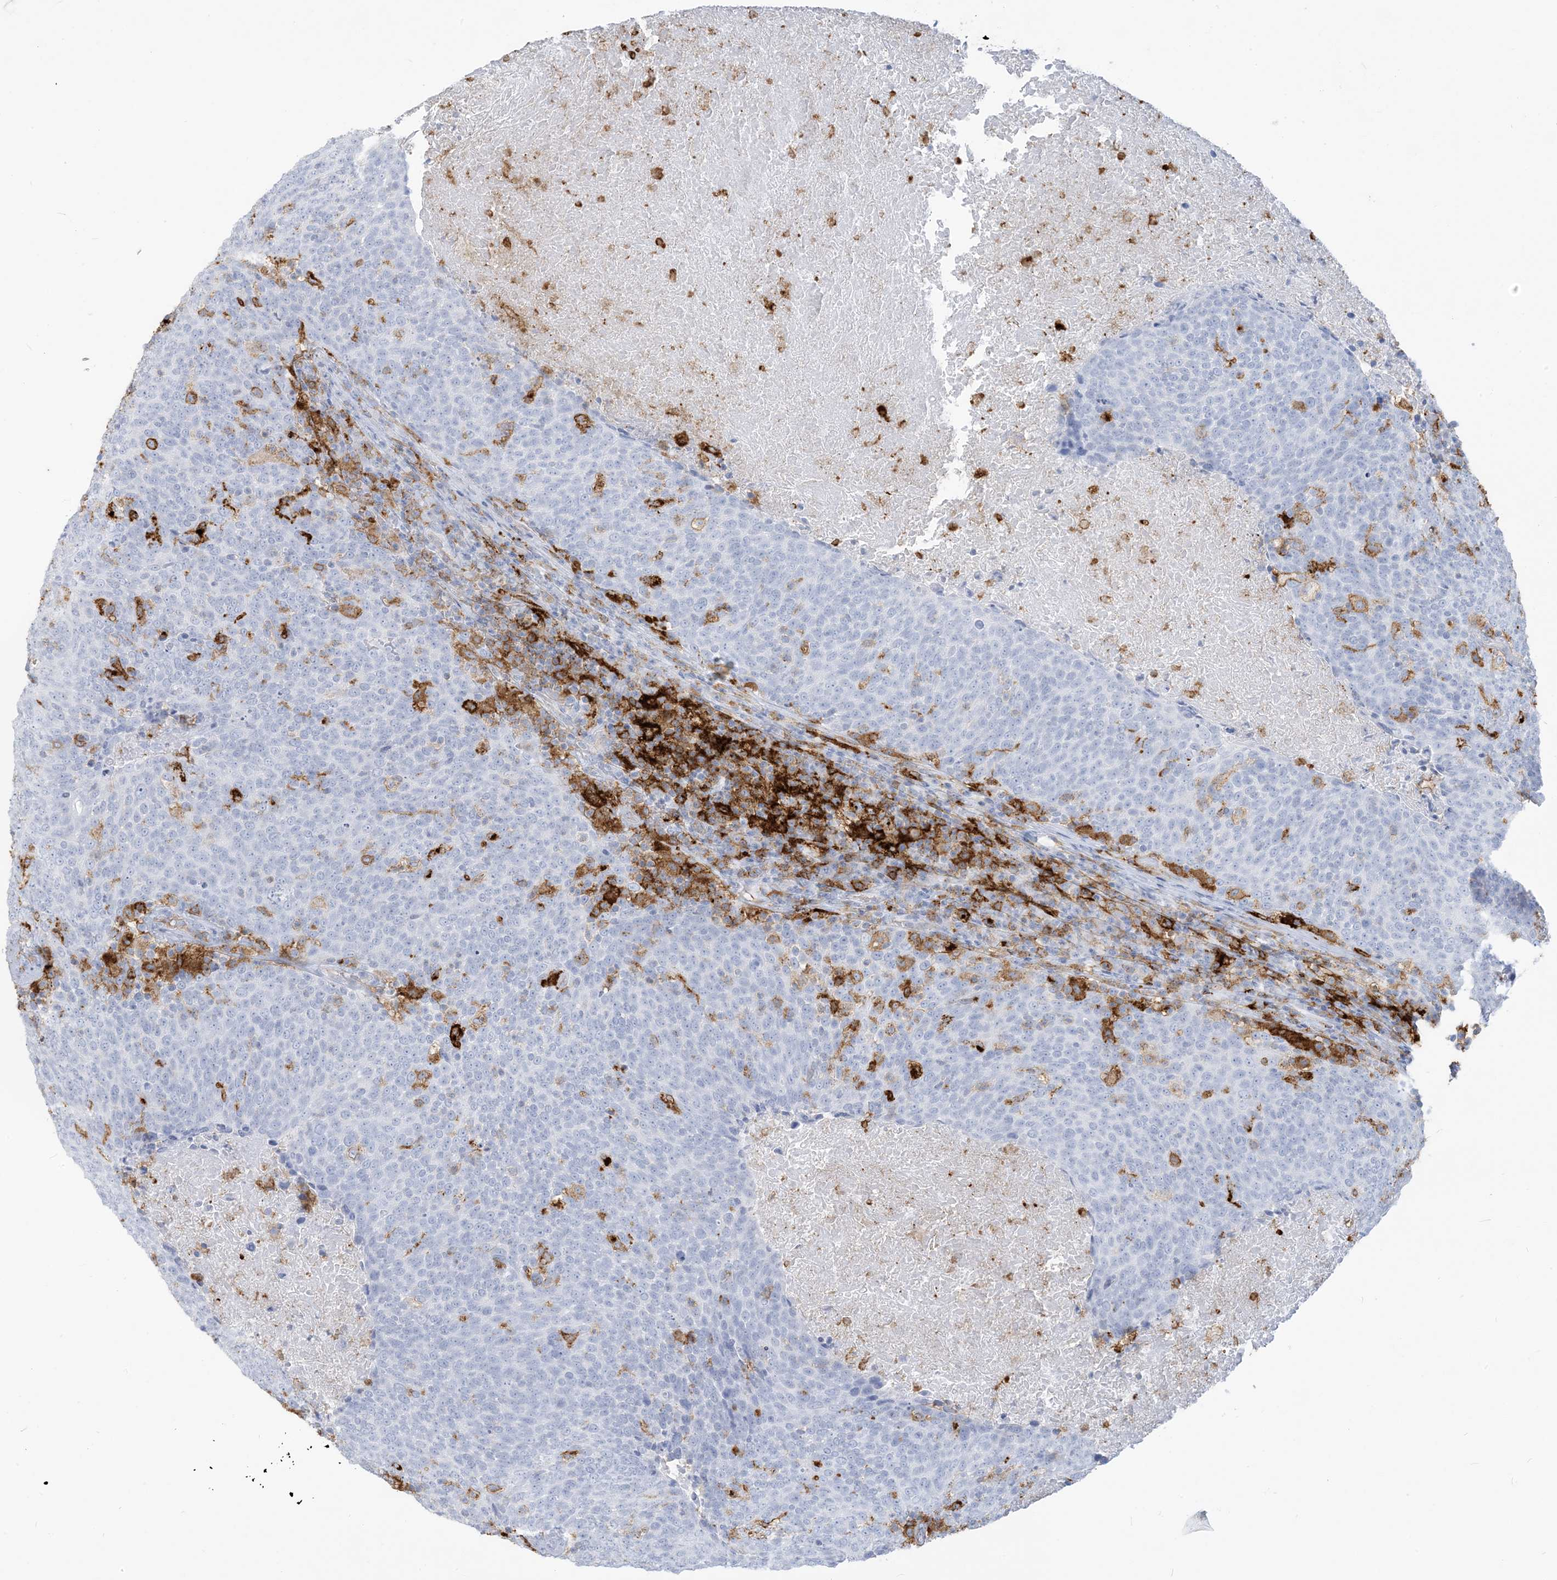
{"staining": {"intensity": "negative", "quantity": "none", "location": "none"}, "tissue": "head and neck cancer", "cell_type": "Tumor cells", "image_type": "cancer", "snomed": [{"axis": "morphology", "description": "Squamous cell carcinoma, NOS"}, {"axis": "morphology", "description": "Squamous cell carcinoma, metastatic, NOS"}, {"axis": "topography", "description": "Lymph node"}, {"axis": "topography", "description": "Head-Neck"}], "caption": "Immunohistochemistry of head and neck cancer (metastatic squamous cell carcinoma) reveals no staining in tumor cells.", "gene": "HLA-DRB1", "patient": {"sex": "male", "age": 62}}